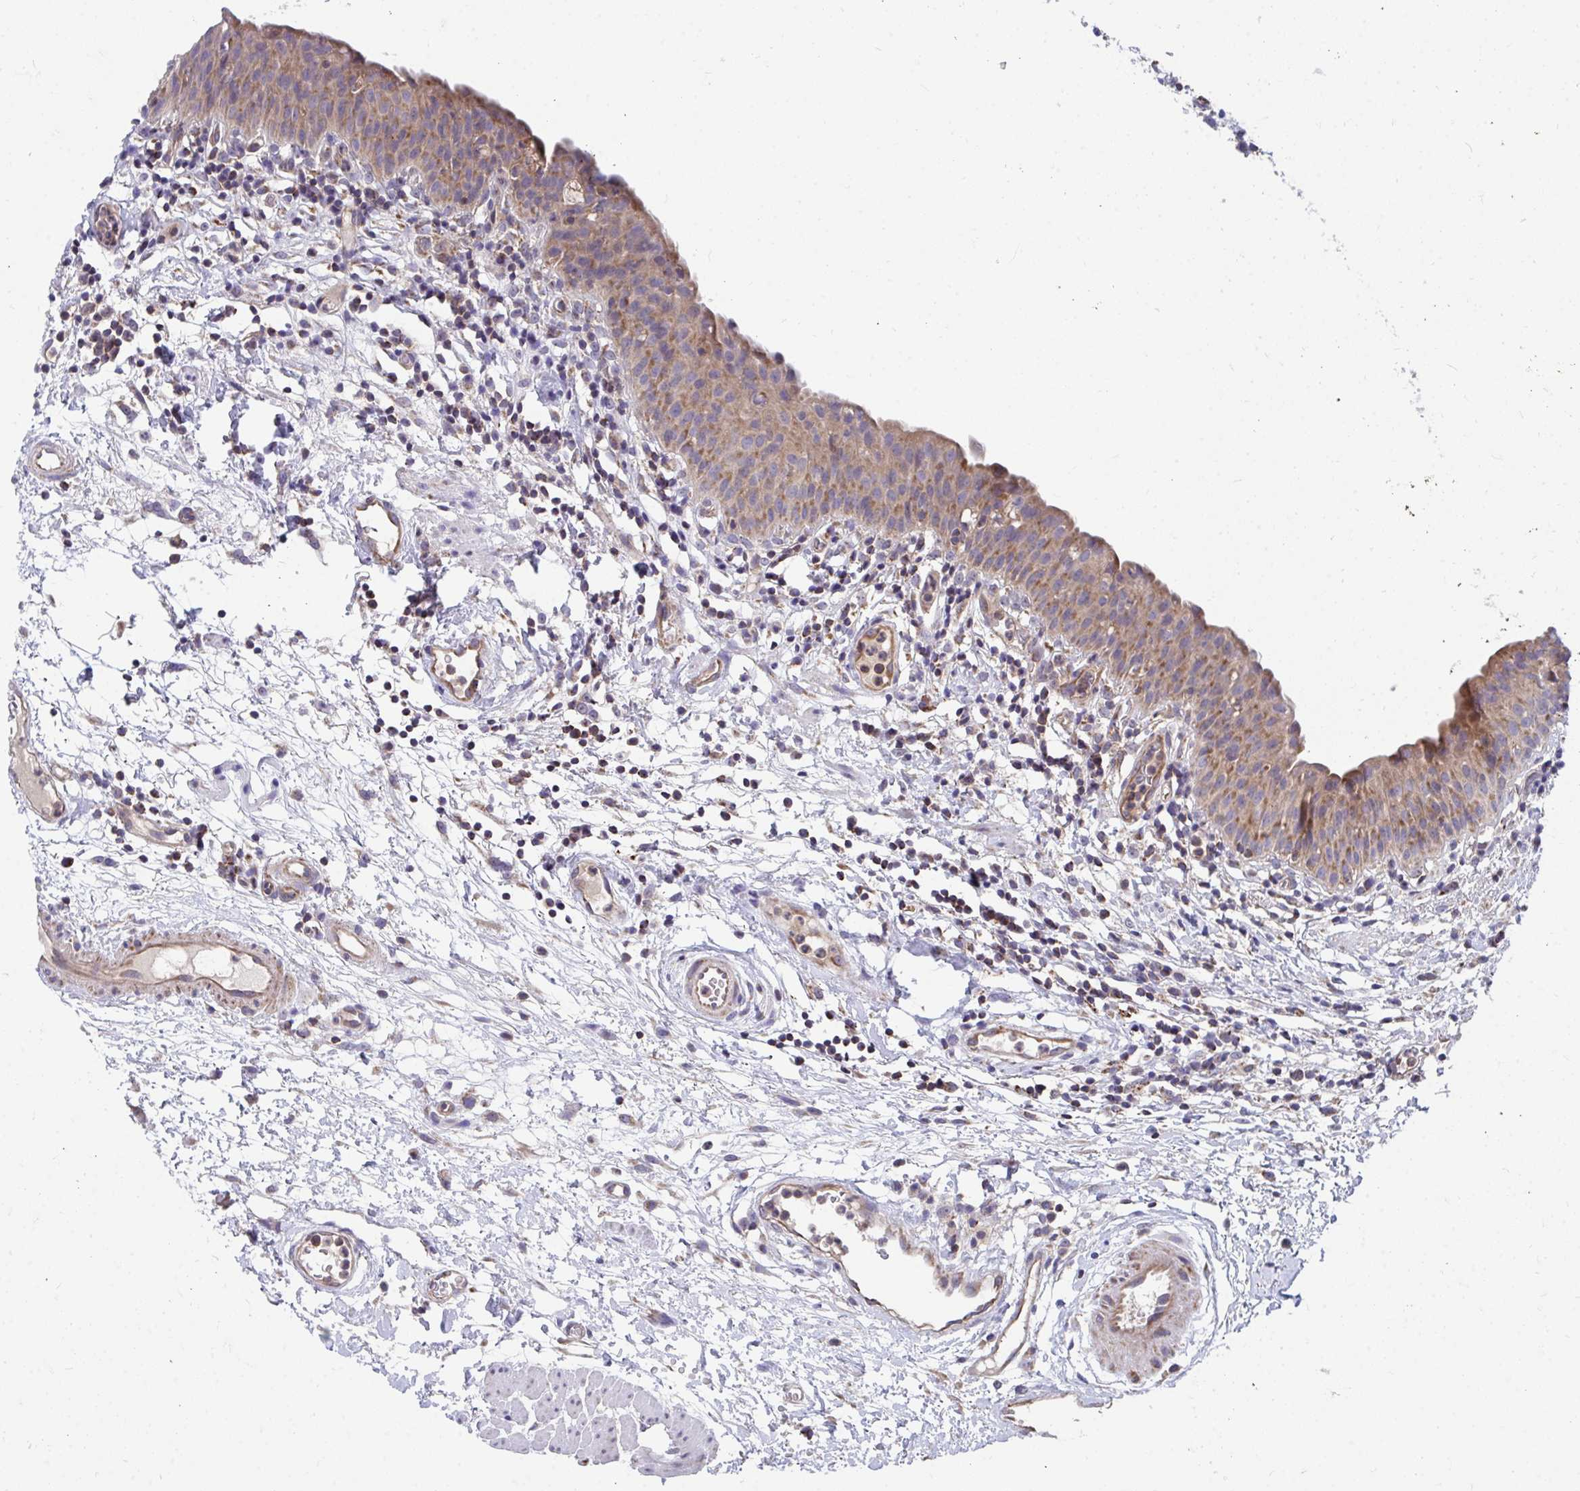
{"staining": {"intensity": "moderate", "quantity": ">75%", "location": "cytoplasmic/membranous"}, "tissue": "urinary bladder", "cell_type": "Urothelial cells", "image_type": "normal", "snomed": [{"axis": "morphology", "description": "Normal tissue, NOS"}, {"axis": "morphology", "description": "Inflammation, NOS"}, {"axis": "topography", "description": "Urinary bladder"}], "caption": "Immunohistochemical staining of unremarkable urinary bladder demonstrates moderate cytoplasmic/membranous protein staining in approximately >75% of urothelial cells. The staining was performed using DAB to visualize the protein expression in brown, while the nuclei were stained in blue with hematoxylin (Magnification: 20x).", "gene": "FHIP1B", "patient": {"sex": "male", "age": 57}}